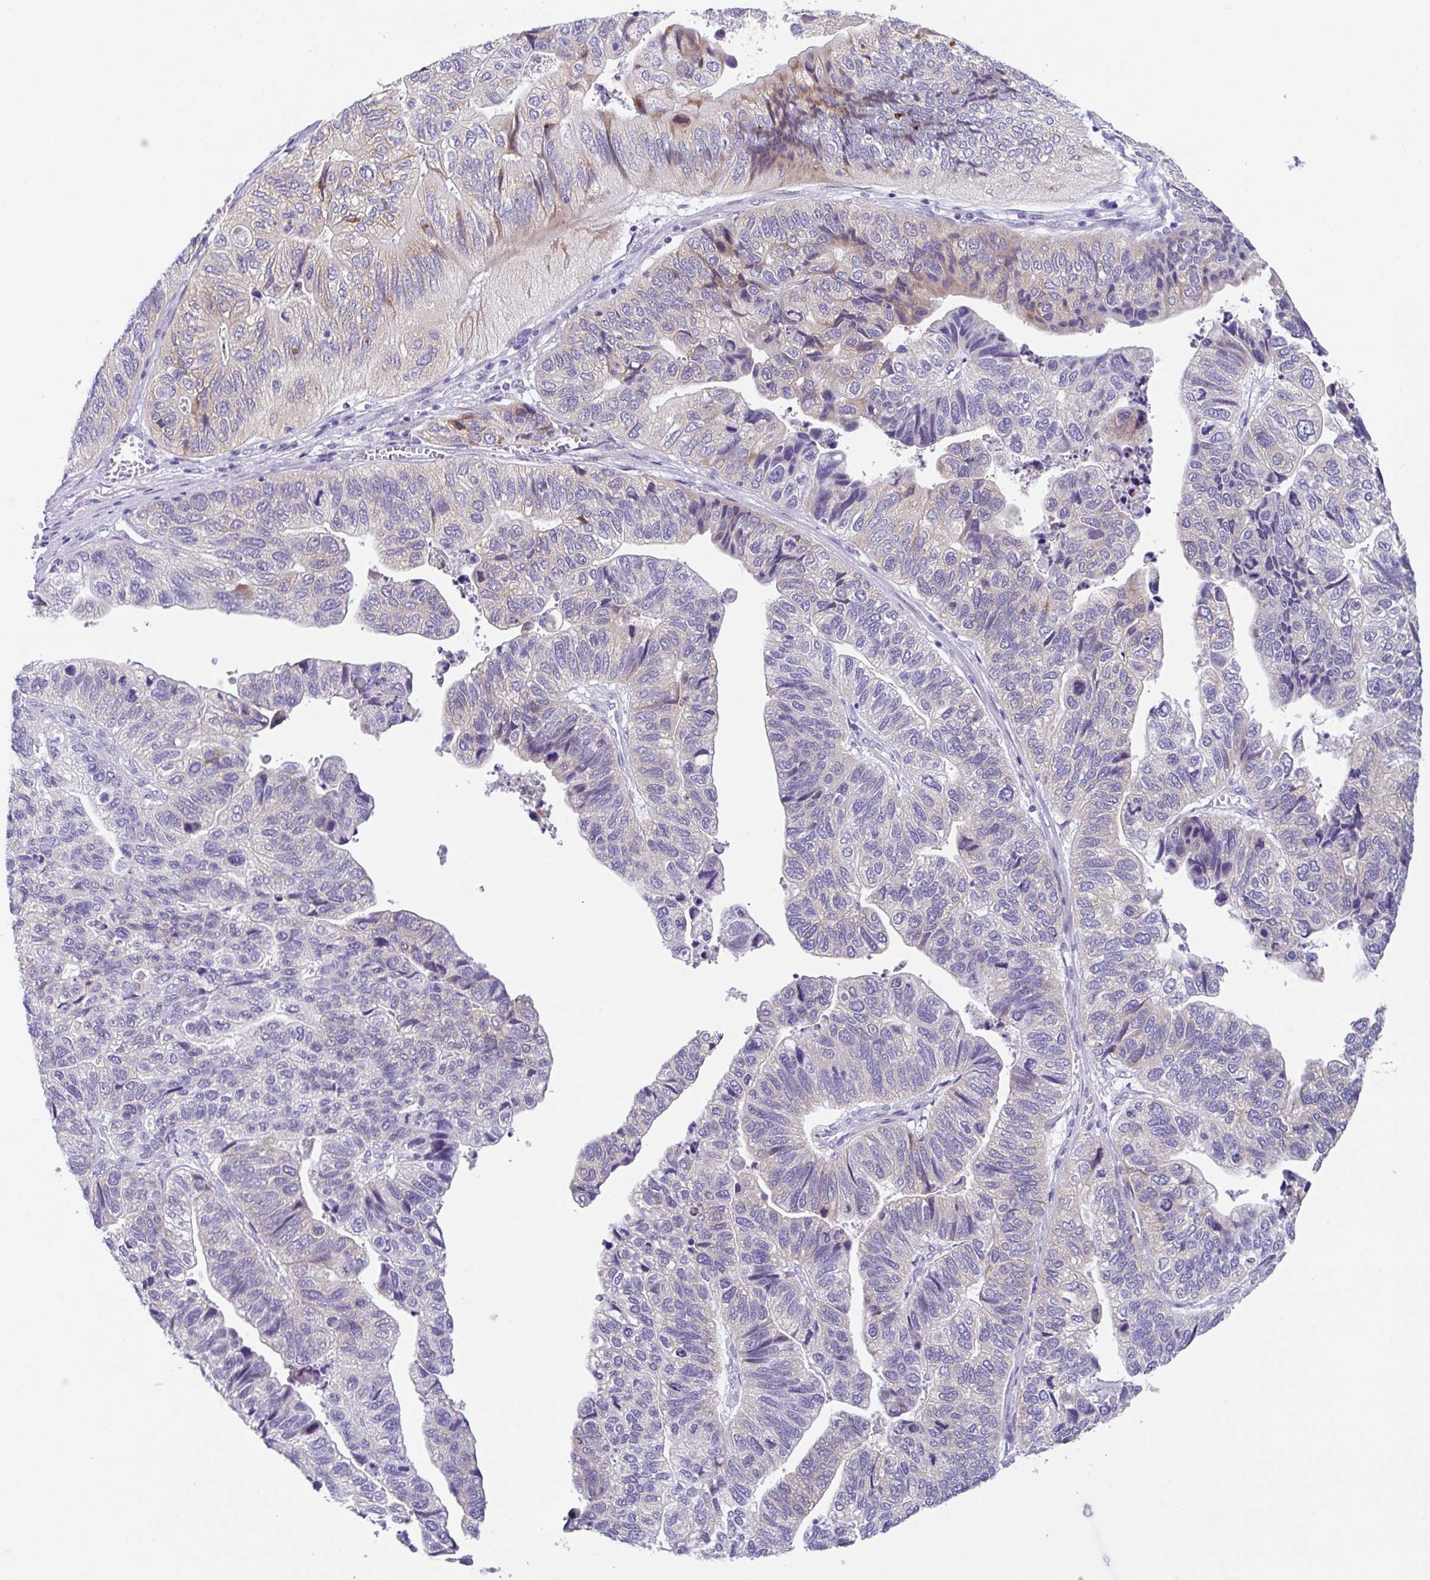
{"staining": {"intensity": "weak", "quantity": "<25%", "location": "cytoplasmic/membranous"}, "tissue": "stomach cancer", "cell_type": "Tumor cells", "image_type": "cancer", "snomed": [{"axis": "morphology", "description": "Adenocarcinoma, NOS"}, {"axis": "topography", "description": "Stomach, upper"}], "caption": "Immunohistochemistry (IHC) image of human stomach cancer stained for a protein (brown), which shows no expression in tumor cells.", "gene": "TRAF4", "patient": {"sex": "female", "age": 67}}